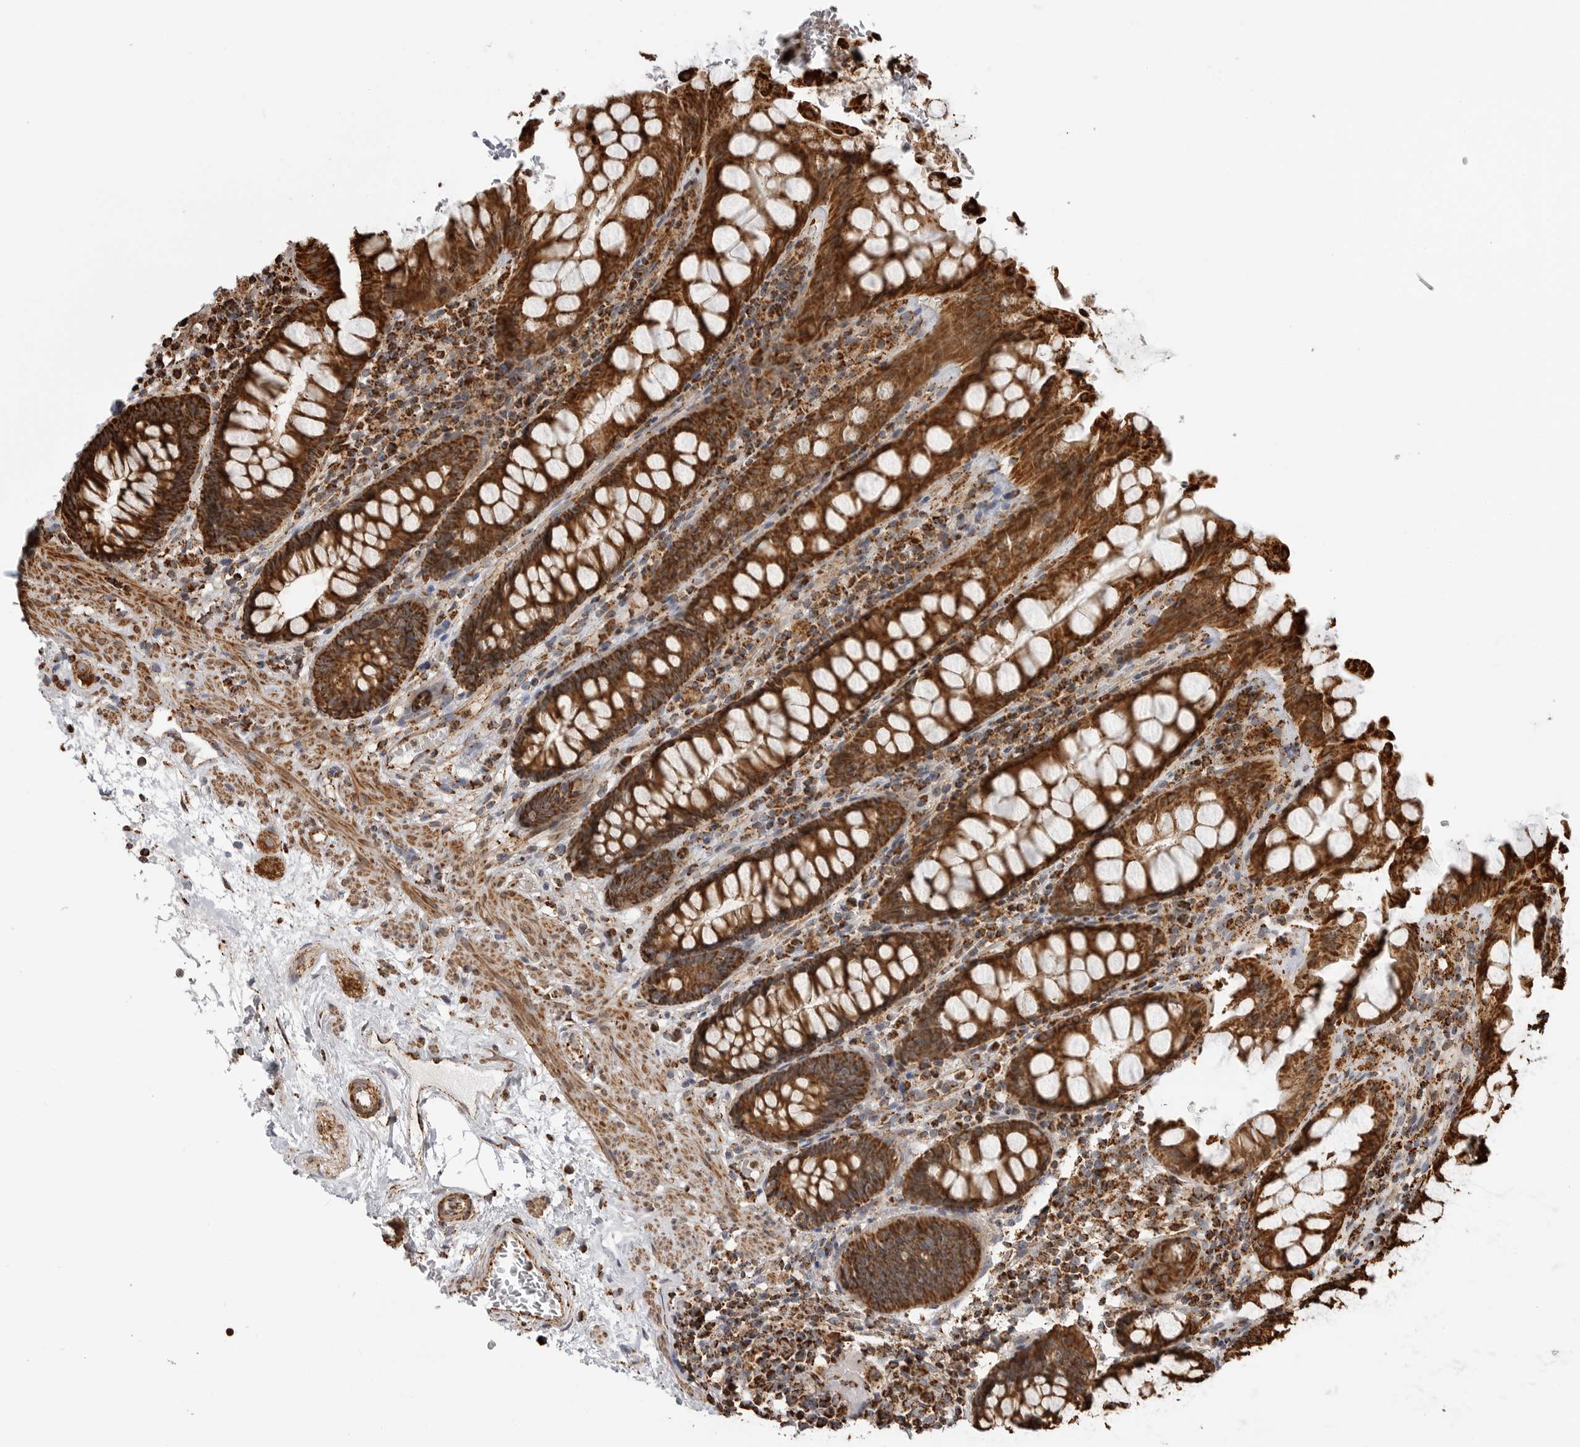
{"staining": {"intensity": "strong", "quantity": ">75%", "location": "cytoplasmic/membranous"}, "tissue": "rectum", "cell_type": "Glandular cells", "image_type": "normal", "snomed": [{"axis": "morphology", "description": "Normal tissue, NOS"}, {"axis": "topography", "description": "Rectum"}], "caption": "Immunohistochemistry staining of benign rectum, which shows high levels of strong cytoplasmic/membranous expression in approximately >75% of glandular cells indicating strong cytoplasmic/membranous protein expression. The staining was performed using DAB (3,3'-diaminobenzidine) (brown) for protein detection and nuclei were counterstained in hematoxylin (blue).", "gene": "BMP2K", "patient": {"sex": "male", "age": 64}}